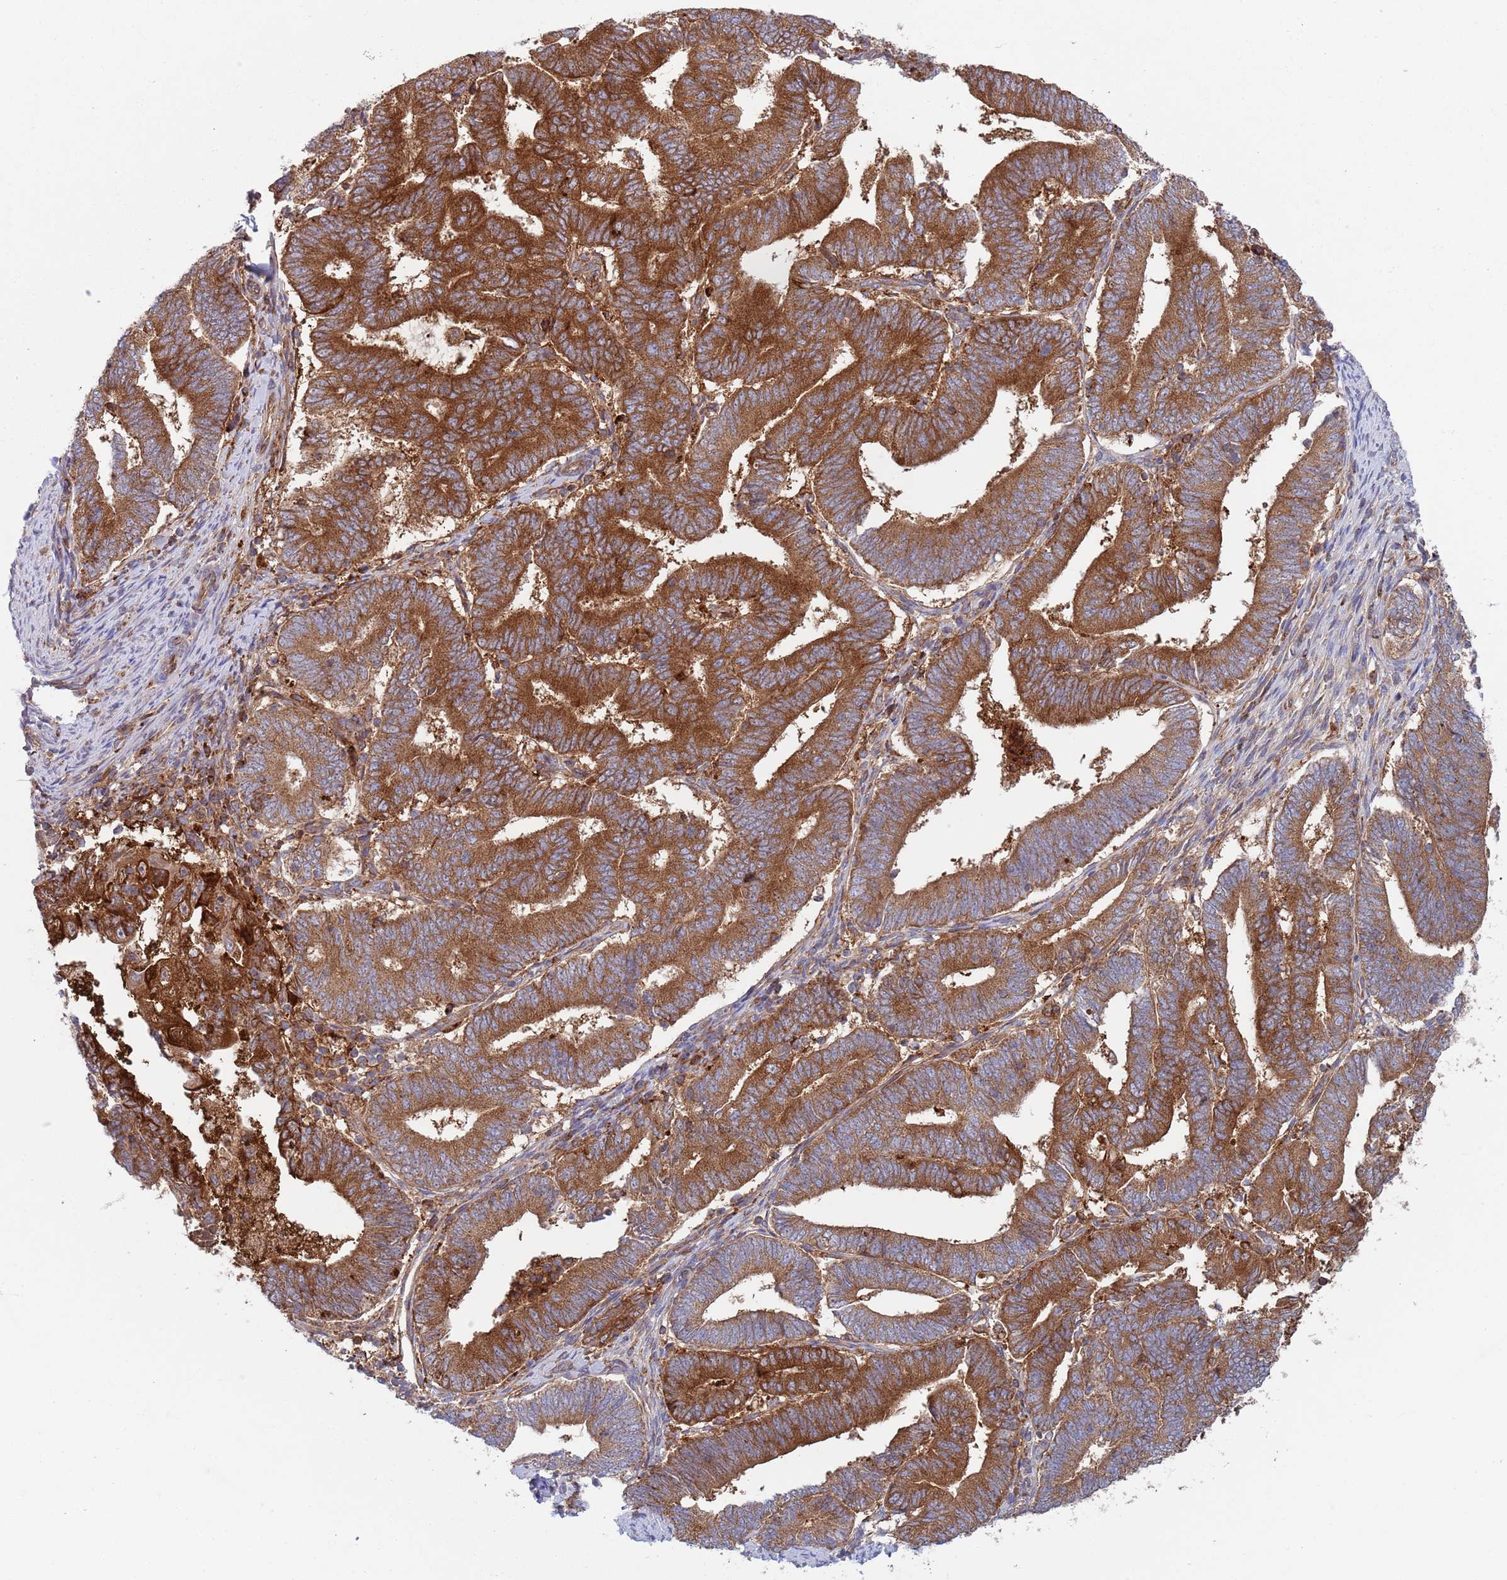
{"staining": {"intensity": "strong", "quantity": ">75%", "location": "cytoplasmic/membranous"}, "tissue": "endometrial cancer", "cell_type": "Tumor cells", "image_type": "cancer", "snomed": [{"axis": "morphology", "description": "Adenocarcinoma, NOS"}, {"axis": "topography", "description": "Endometrium"}], "caption": "DAB (3,3'-diaminobenzidine) immunohistochemical staining of human endometrial adenocarcinoma reveals strong cytoplasmic/membranous protein expression in about >75% of tumor cells.", "gene": "ZMYM5", "patient": {"sex": "female", "age": 70}}